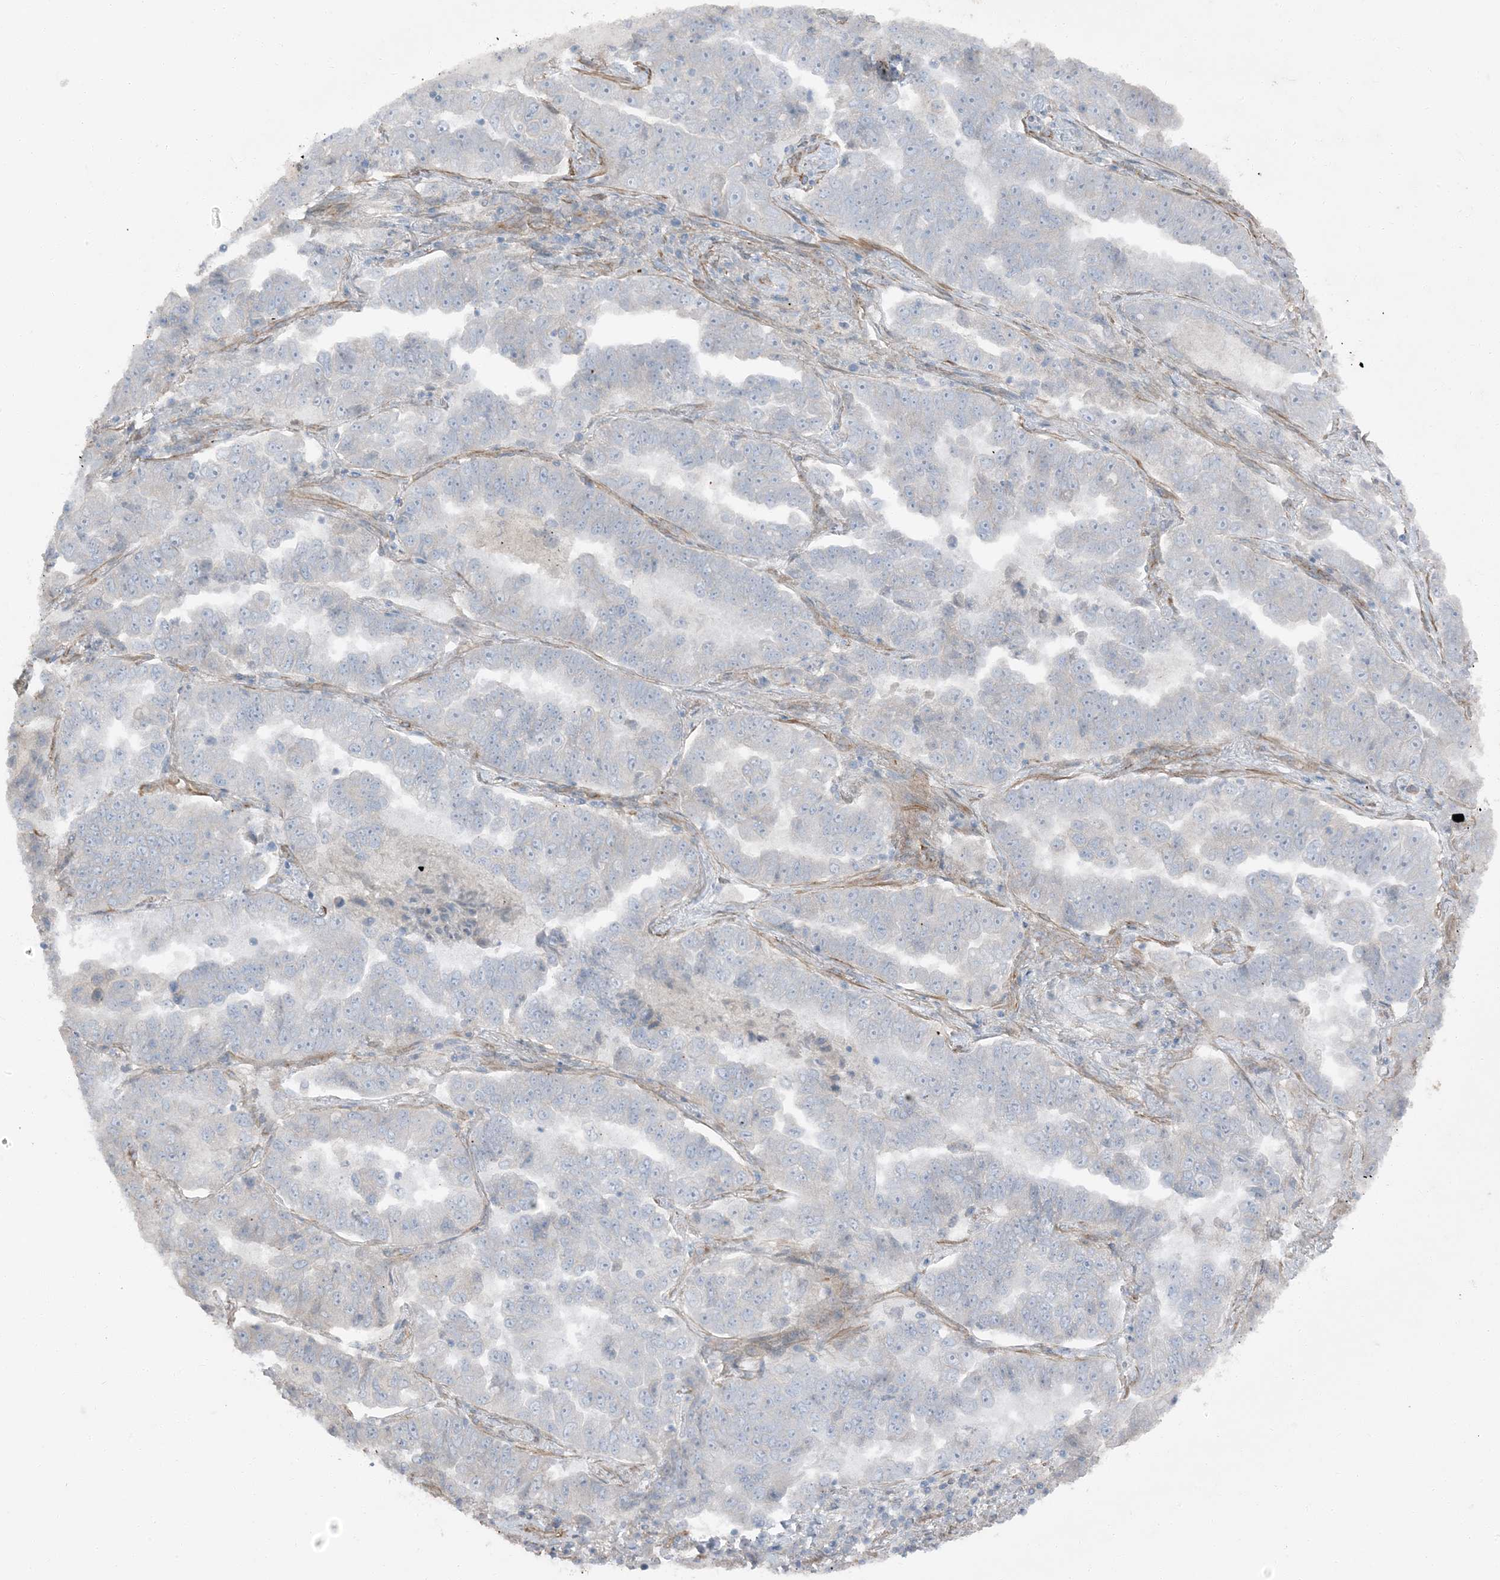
{"staining": {"intensity": "negative", "quantity": "none", "location": "none"}, "tissue": "lung cancer", "cell_type": "Tumor cells", "image_type": "cancer", "snomed": [{"axis": "morphology", "description": "Adenocarcinoma, NOS"}, {"axis": "topography", "description": "Lung"}], "caption": "A high-resolution image shows IHC staining of lung adenocarcinoma, which shows no significant expression in tumor cells.", "gene": "ZFP90", "patient": {"sex": "female", "age": 51}}